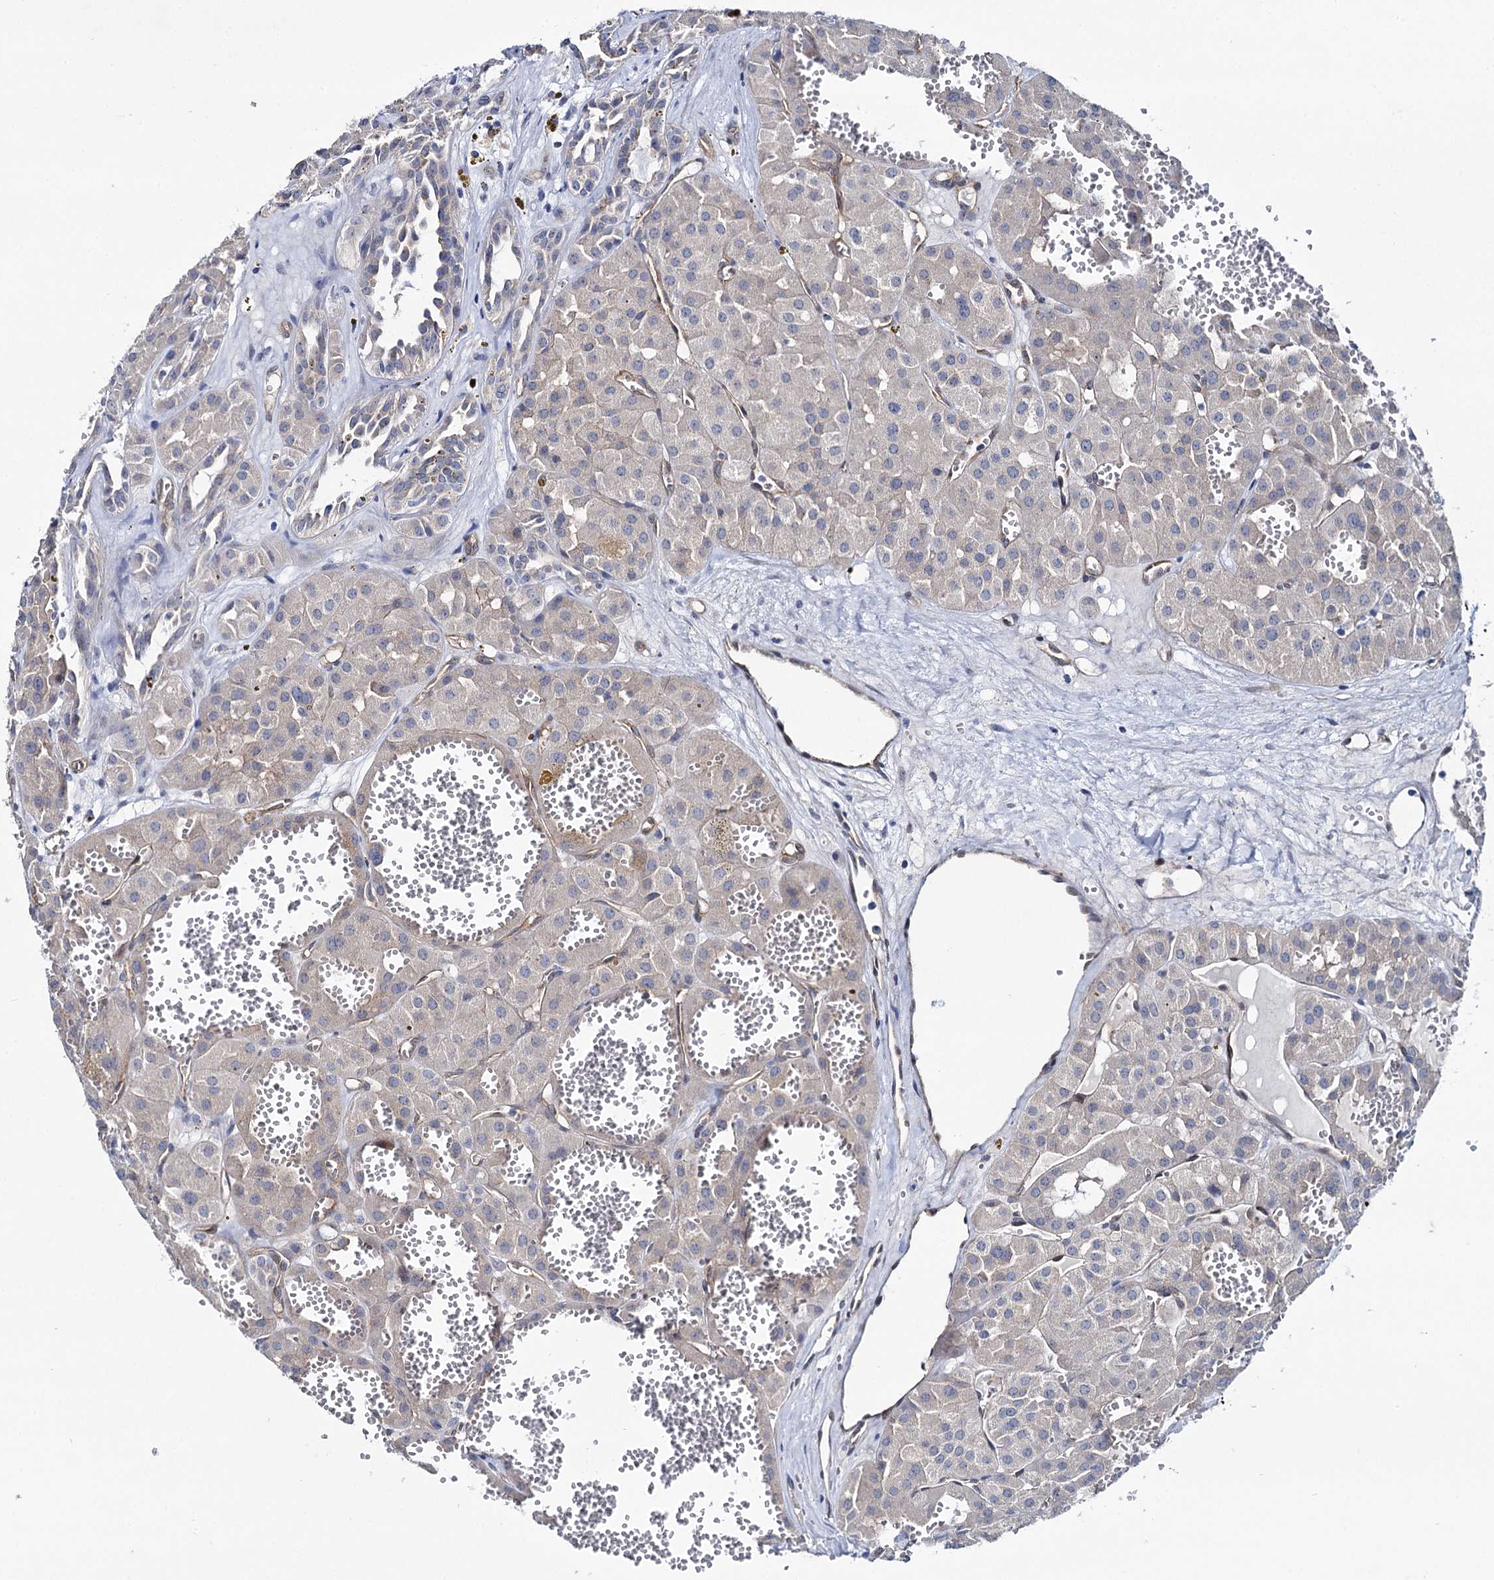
{"staining": {"intensity": "negative", "quantity": "none", "location": "none"}, "tissue": "renal cancer", "cell_type": "Tumor cells", "image_type": "cancer", "snomed": [{"axis": "morphology", "description": "Carcinoma, NOS"}, {"axis": "topography", "description": "Kidney"}], "caption": "The histopathology image displays no significant staining in tumor cells of renal cancer (carcinoma).", "gene": "STXBP1", "patient": {"sex": "female", "age": 75}}